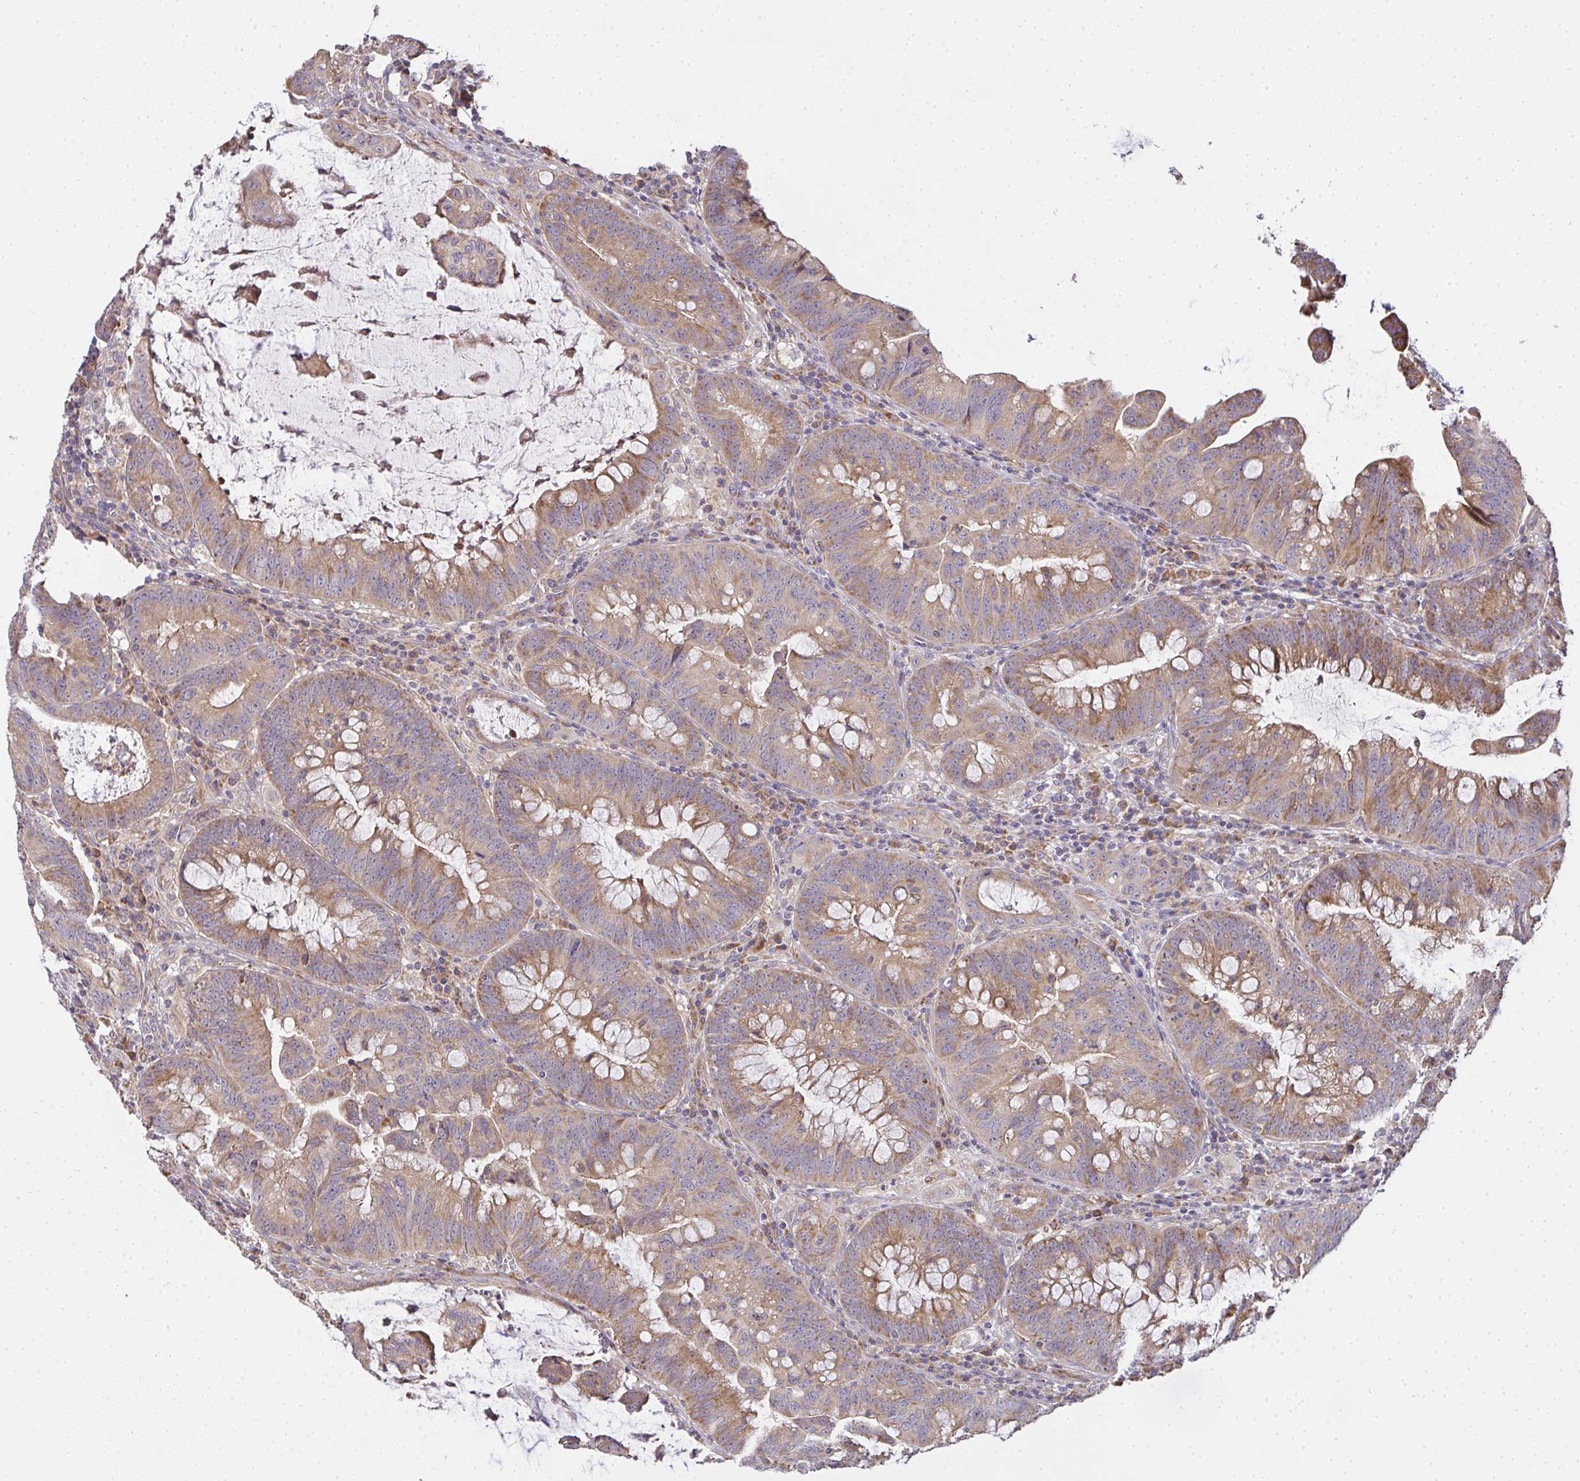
{"staining": {"intensity": "moderate", "quantity": ">75%", "location": "cytoplasmic/membranous"}, "tissue": "colorectal cancer", "cell_type": "Tumor cells", "image_type": "cancer", "snomed": [{"axis": "morphology", "description": "Adenocarcinoma, NOS"}, {"axis": "topography", "description": "Colon"}], "caption": "A histopathology image of human colorectal cancer (adenocarcinoma) stained for a protein displays moderate cytoplasmic/membranous brown staining in tumor cells.", "gene": "B4GALT6", "patient": {"sex": "male", "age": 62}}